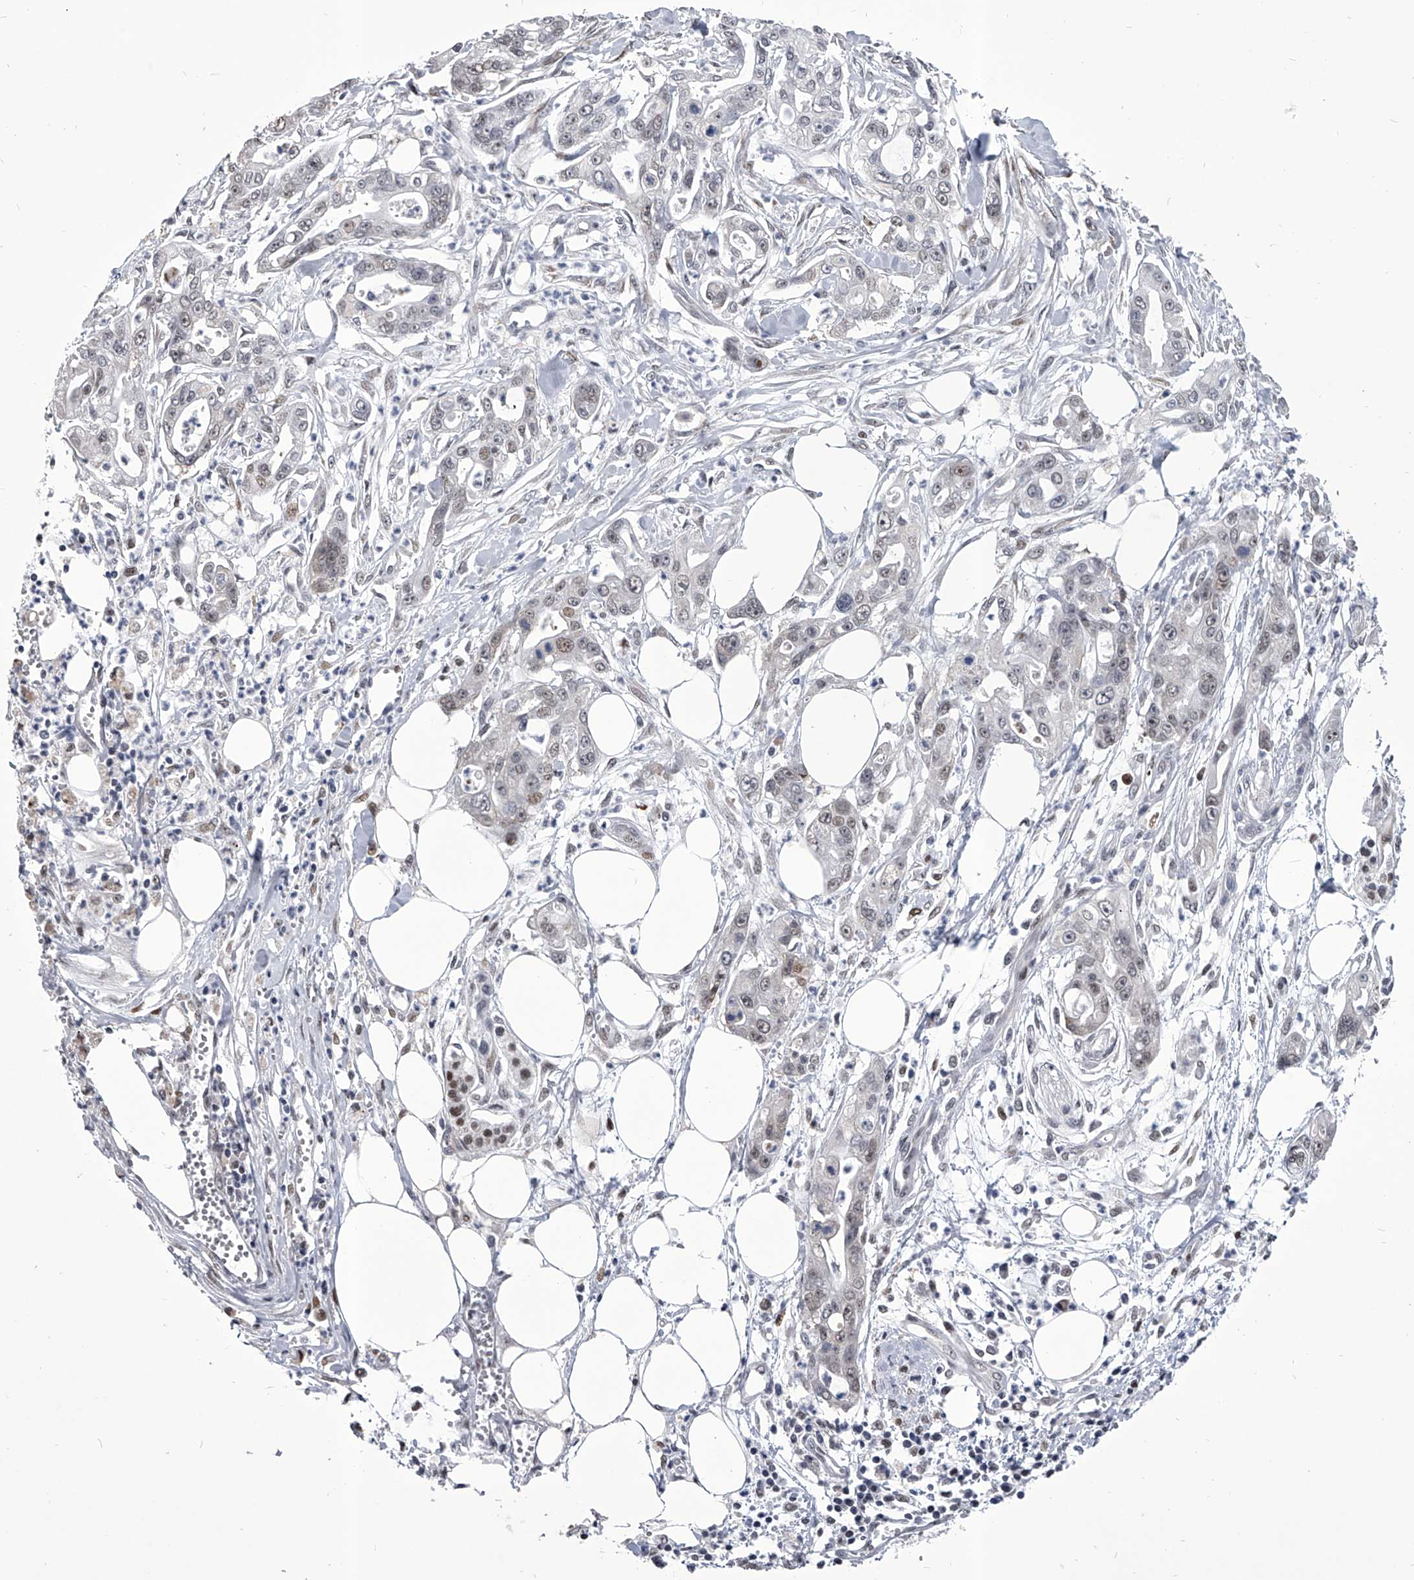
{"staining": {"intensity": "weak", "quantity": "<25%", "location": "nuclear"}, "tissue": "pancreatic cancer", "cell_type": "Tumor cells", "image_type": "cancer", "snomed": [{"axis": "morphology", "description": "Adenocarcinoma, NOS"}, {"axis": "topography", "description": "Pancreas"}], "caption": "Immunohistochemistry of pancreatic cancer (adenocarcinoma) exhibits no positivity in tumor cells.", "gene": "CMTR1", "patient": {"sex": "male", "age": 68}}